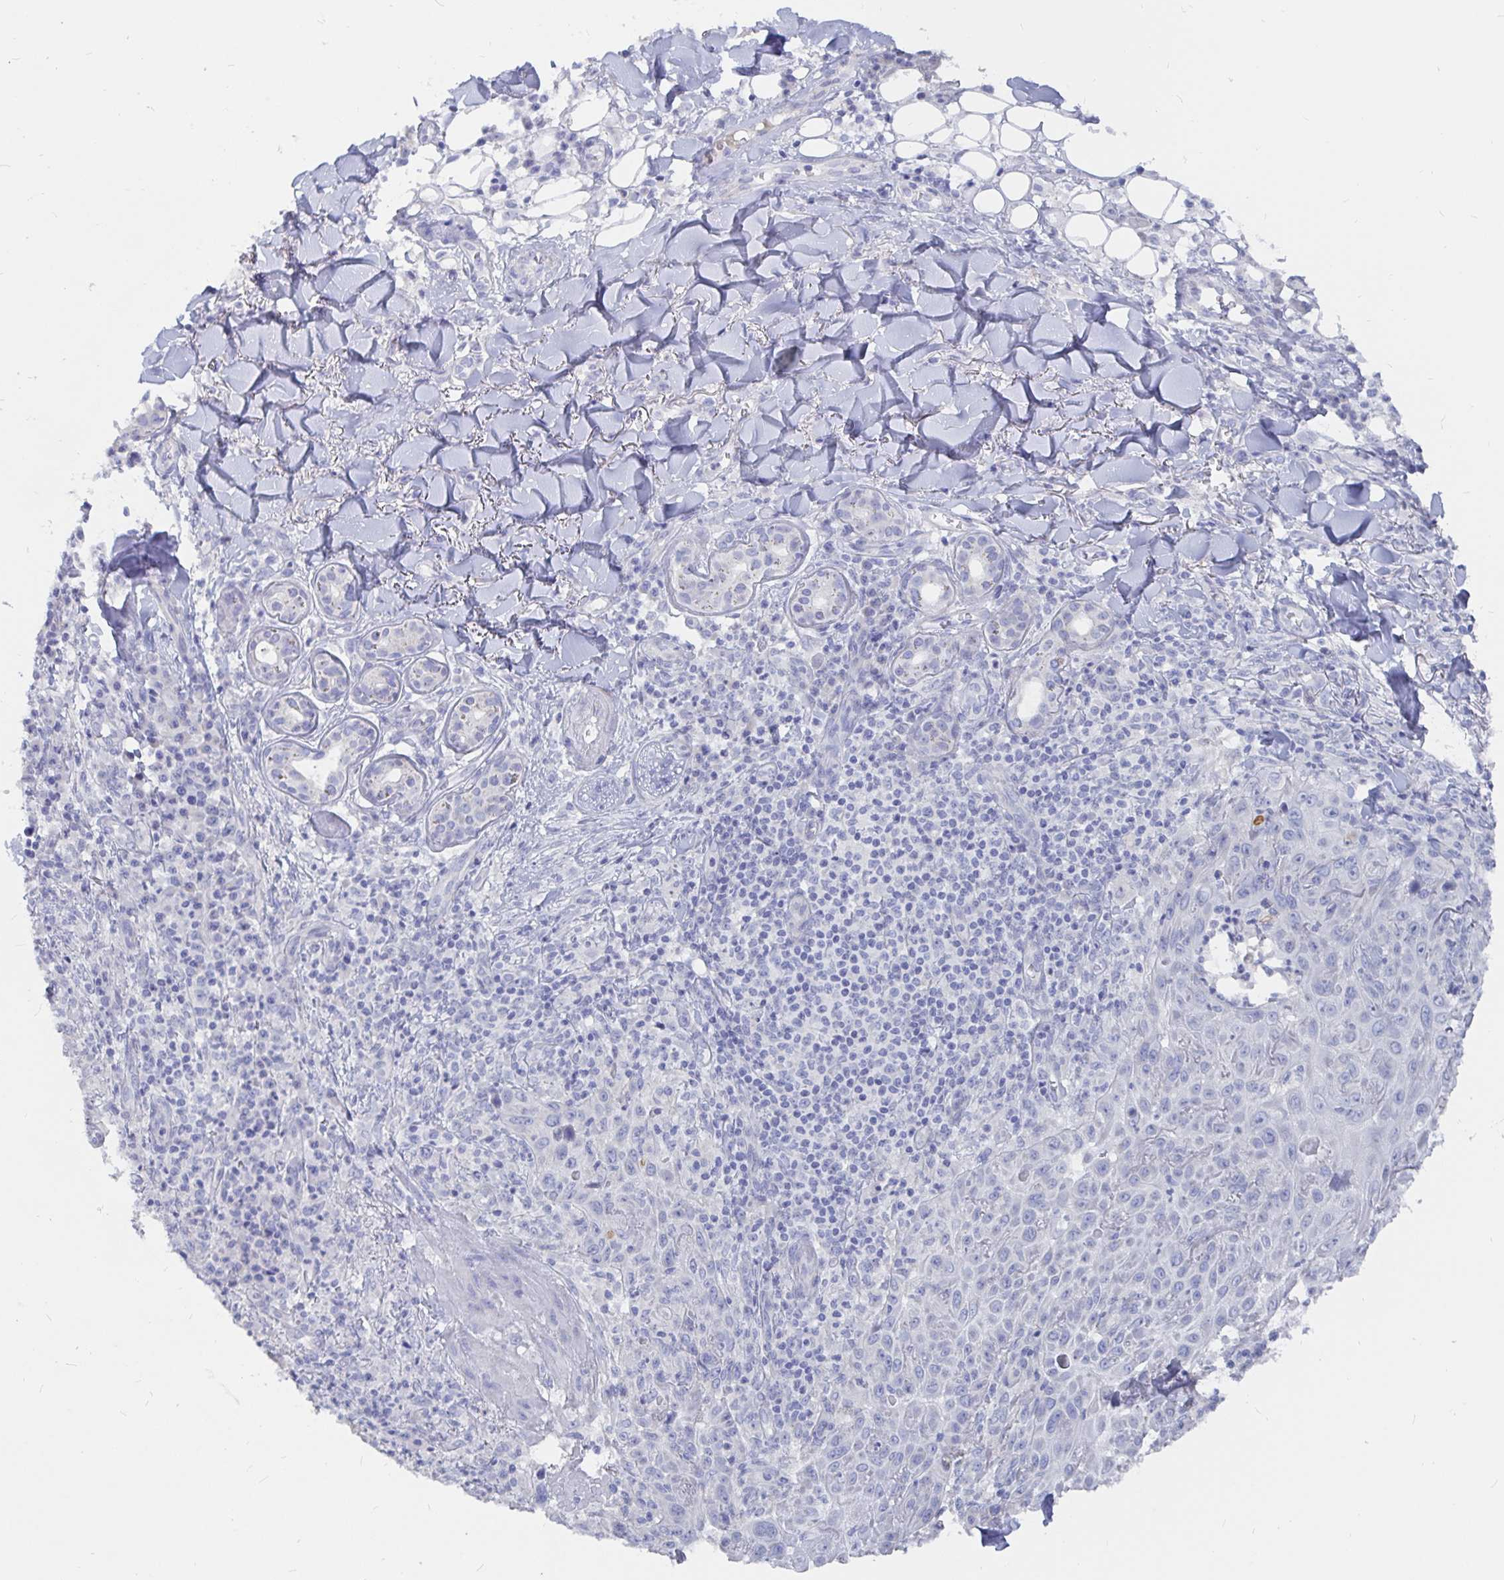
{"staining": {"intensity": "negative", "quantity": "none", "location": "none"}, "tissue": "skin cancer", "cell_type": "Tumor cells", "image_type": "cancer", "snomed": [{"axis": "morphology", "description": "Squamous cell carcinoma, NOS"}, {"axis": "topography", "description": "Skin"}], "caption": "The image displays no staining of tumor cells in squamous cell carcinoma (skin).", "gene": "COX16", "patient": {"sex": "male", "age": 75}}